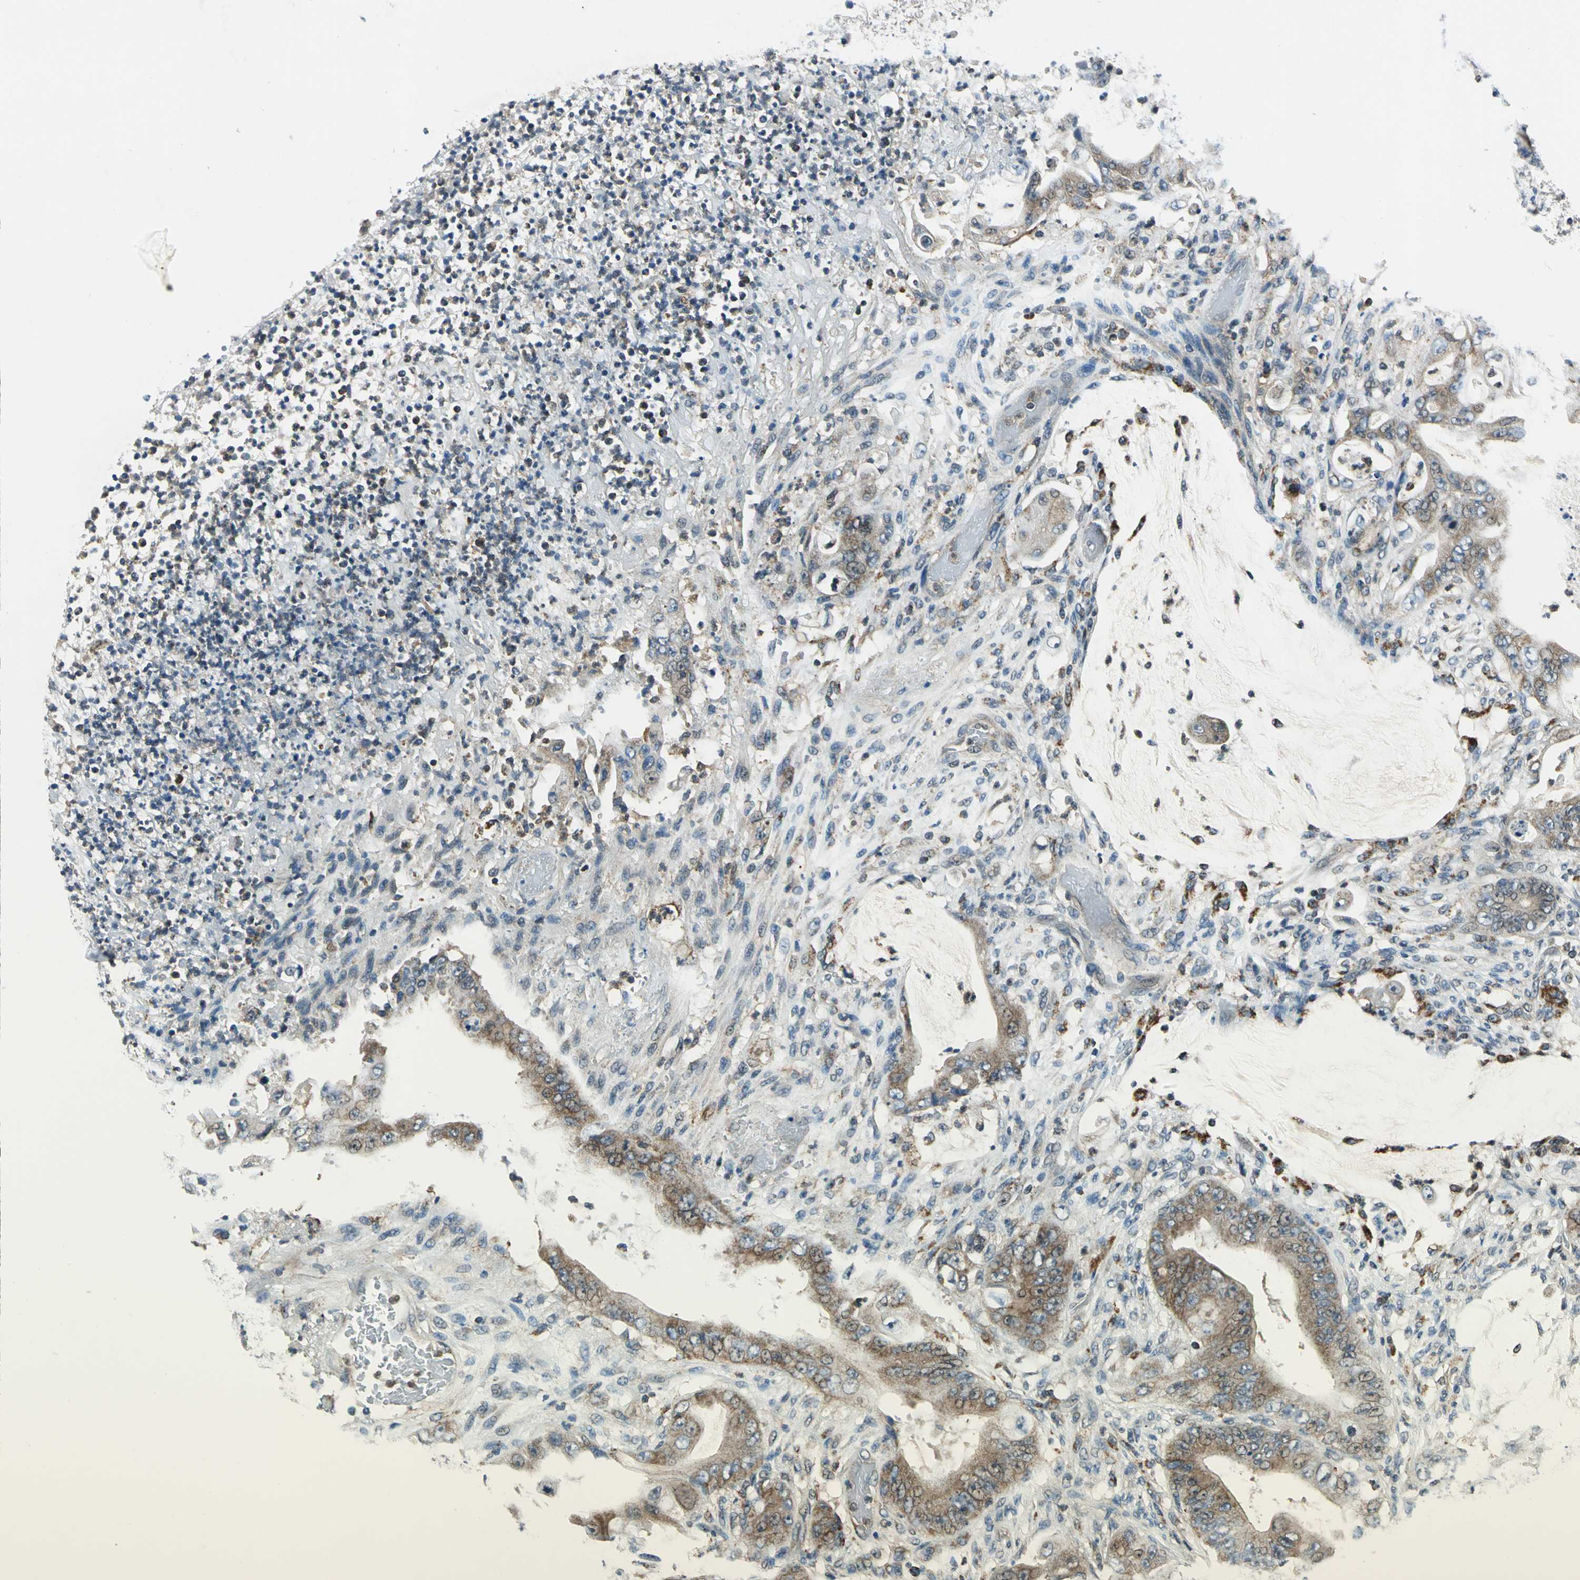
{"staining": {"intensity": "moderate", "quantity": ">75%", "location": "cytoplasmic/membranous"}, "tissue": "stomach cancer", "cell_type": "Tumor cells", "image_type": "cancer", "snomed": [{"axis": "morphology", "description": "Adenocarcinoma, NOS"}, {"axis": "topography", "description": "Stomach"}], "caption": "IHC (DAB (3,3'-diaminobenzidine)) staining of human stomach cancer shows moderate cytoplasmic/membranous protein positivity in approximately >75% of tumor cells.", "gene": "NUDT2", "patient": {"sex": "female", "age": 73}}